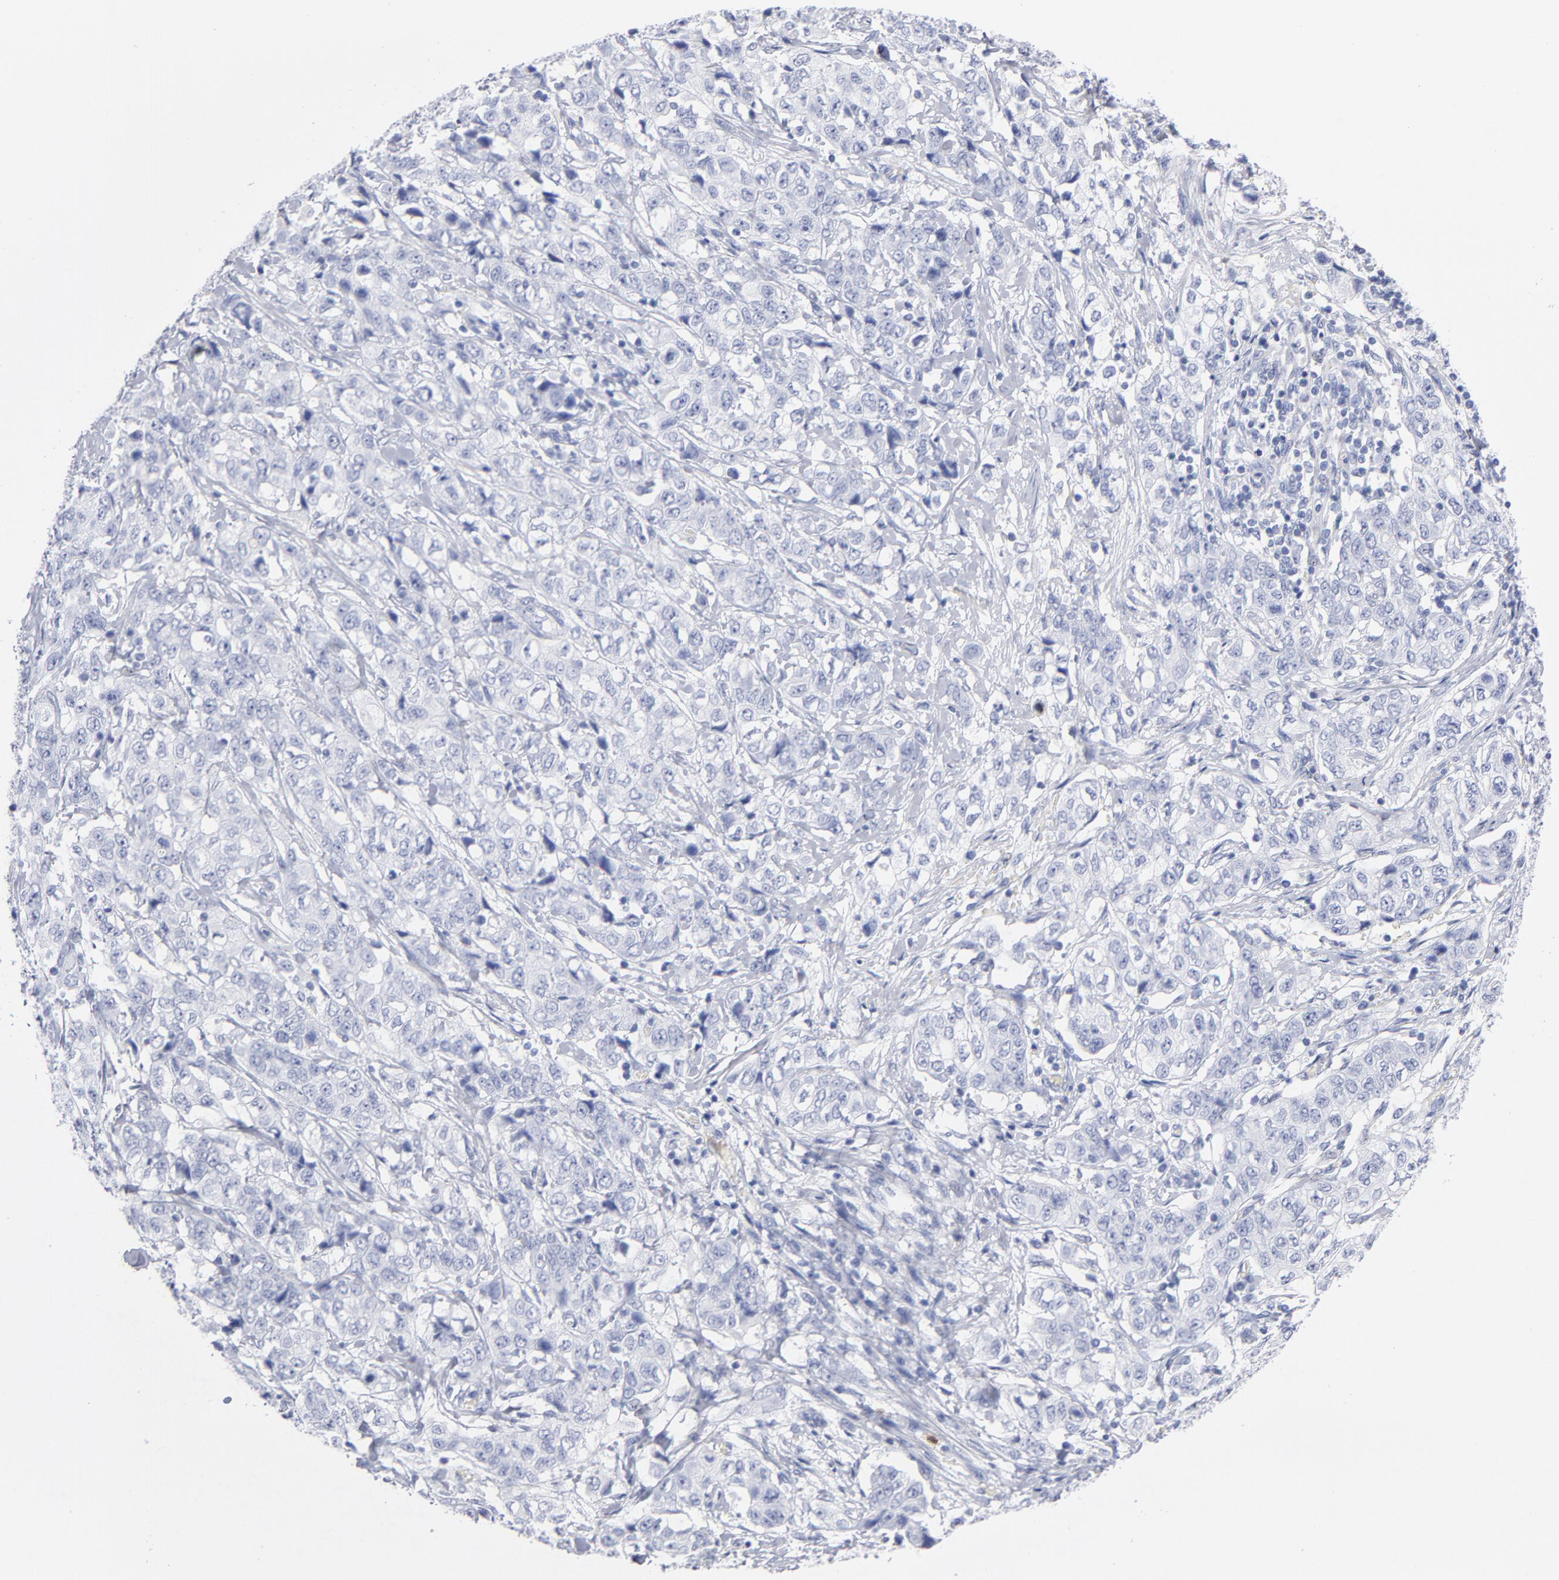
{"staining": {"intensity": "negative", "quantity": "none", "location": "none"}, "tissue": "stomach cancer", "cell_type": "Tumor cells", "image_type": "cancer", "snomed": [{"axis": "morphology", "description": "Adenocarcinoma, NOS"}, {"axis": "topography", "description": "Stomach"}], "caption": "Photomicrograph shows no significant protein staining in tumor cells of stomach cancer.", "gene": "ARG1", "patient": {"sex": "male", "age": 48}}